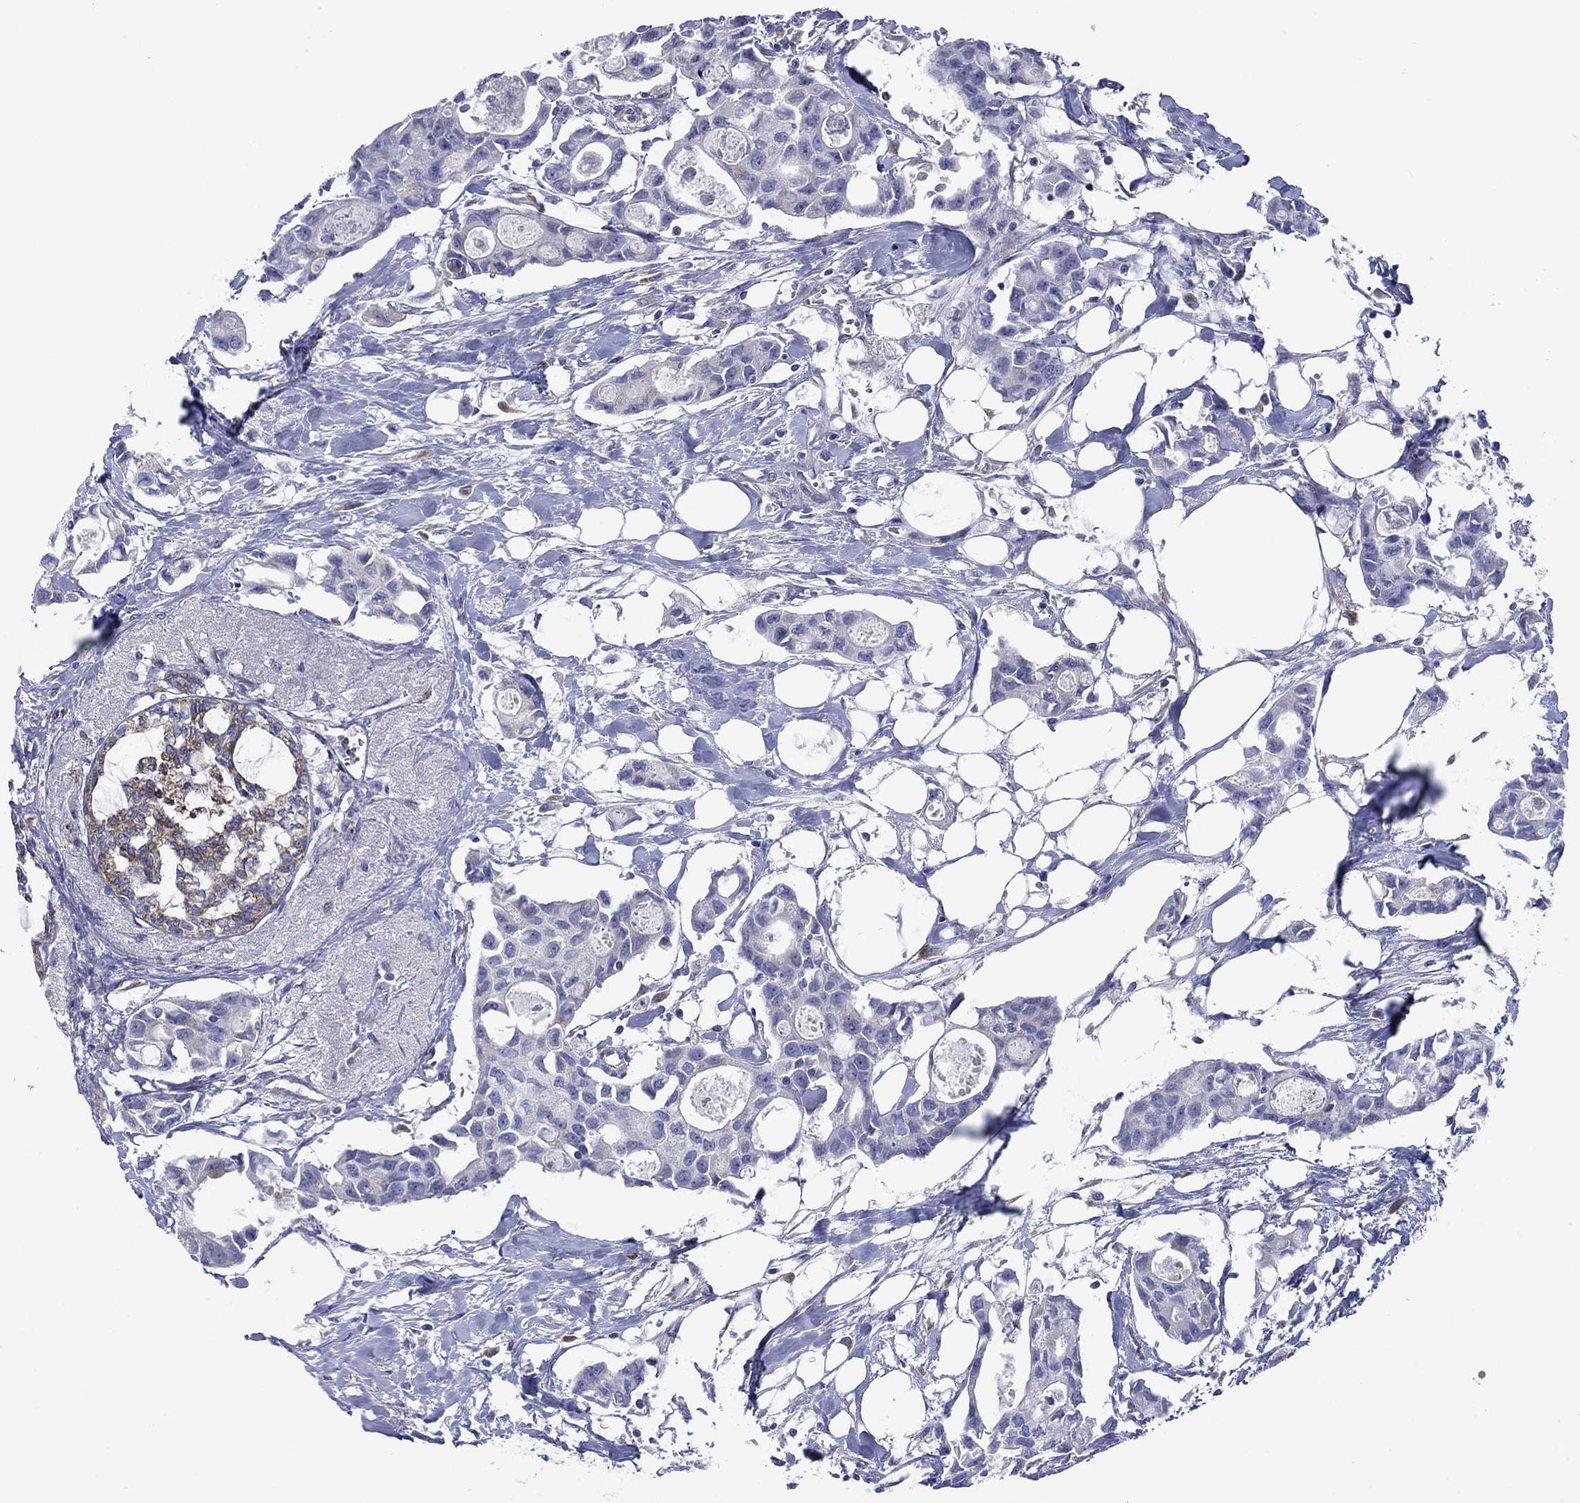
{"staining": {"intensity": "negative", "quantity": "none", "location": "none"}, "tissue": "breast cancer", "cell_type": "Tumor cells", "image_type": "cancer", "snomed": [{"axis": "morphology", "description": "Duct carcinoma"}, {"axis": "topography", "description": "Breast"}], "caption": "Breast invasive ductal carcinoma was stained to show a protein in brown. There is no significant staining in tumor cells.", "gene": "CISD1", "patient": {"sex": "female", "age": 83}}